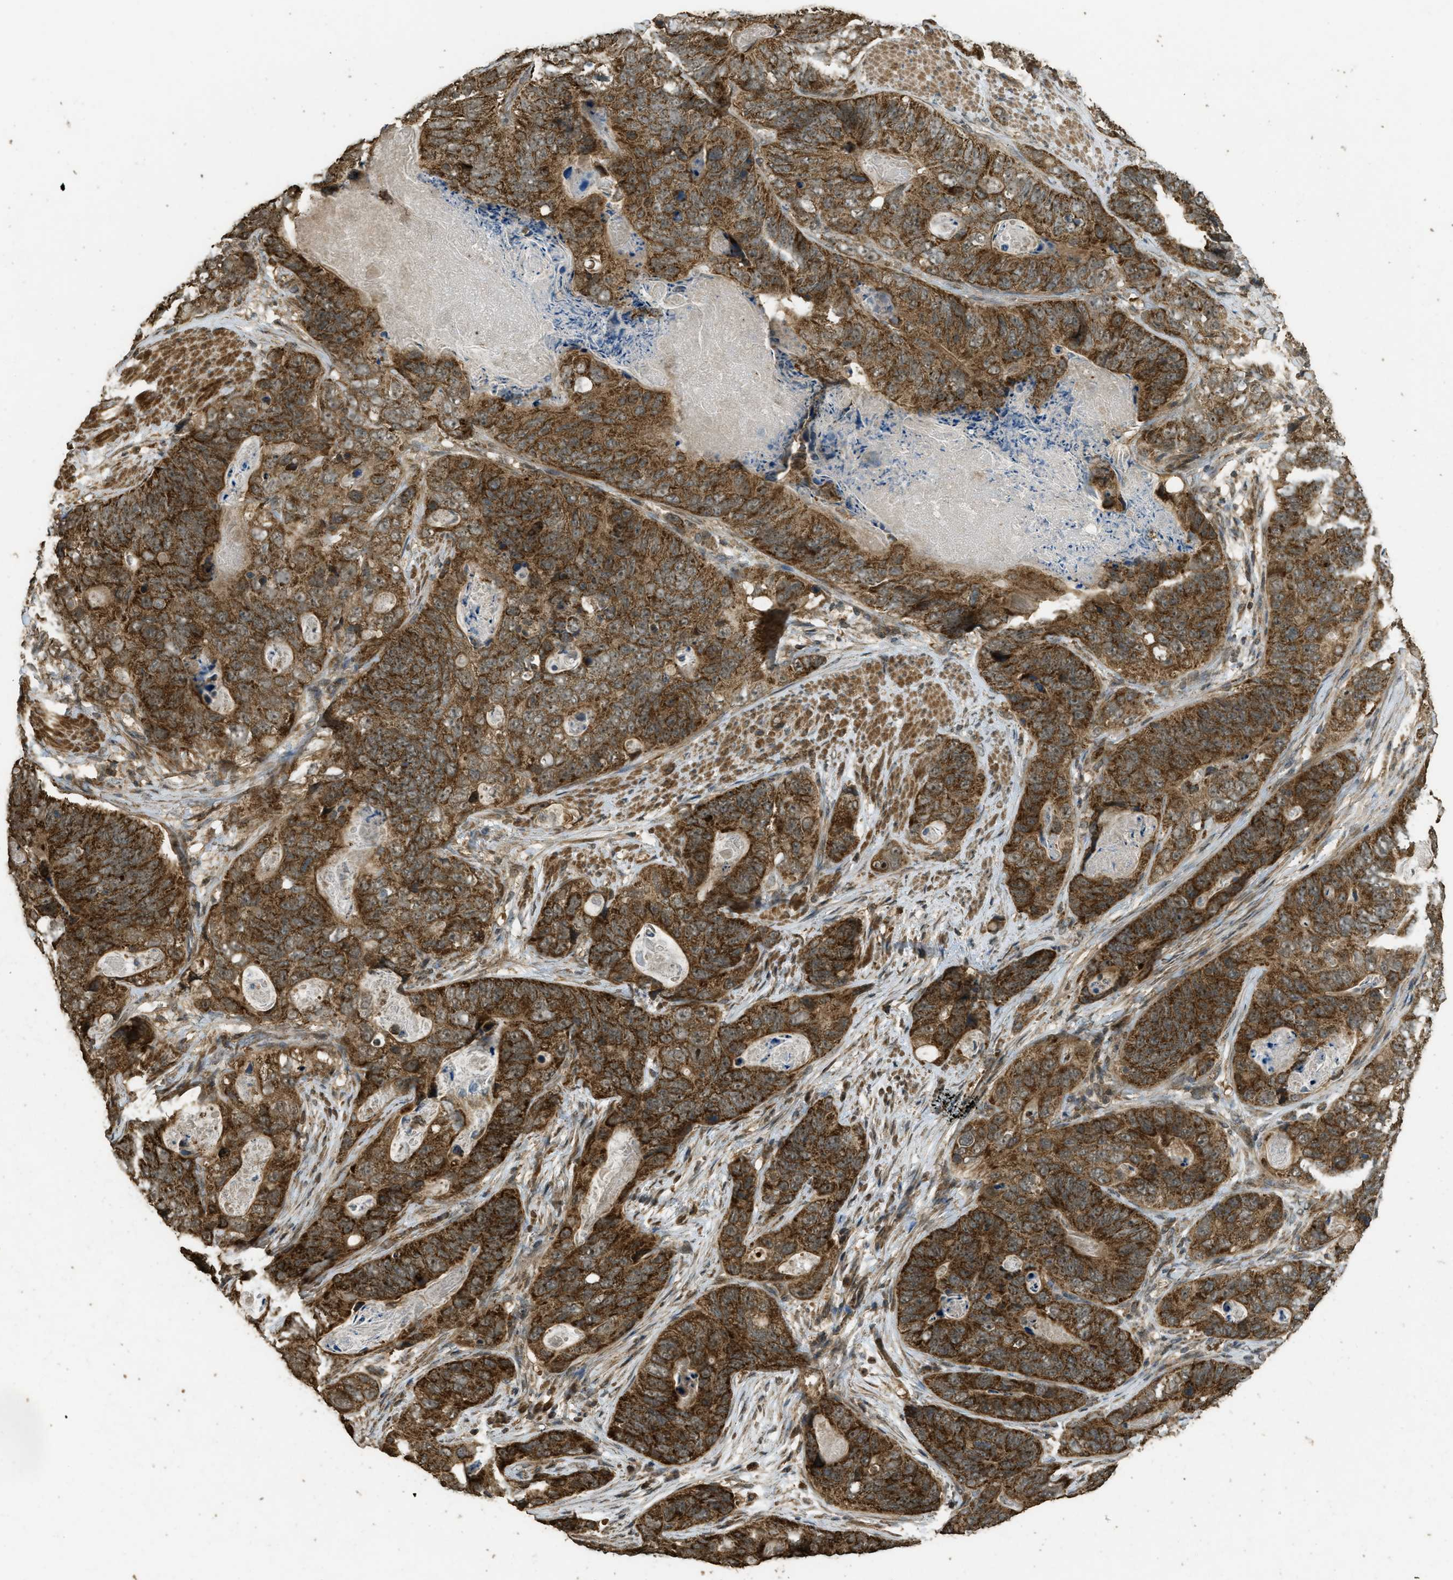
{"staining": {"intensity": "strong", "quantity": ">75%", "location": "cytoplasmic/membranous"}, "tissue": "stomach cancer", "cell_type": "Tumor cells", "image_type": "cancer", "snomed": [{"axis": "morphology", "description": "Adenocarcinoma, NOS"}, {"axis": "topography", "description": "Stomach"}], "caption": "Immunohistochemistry (IHC) image of neoplastic tissue: stomach cancer (adenocarcinoma) stained using immunohistochemistry reveals high levels of strong protein expression localized specifically in the cytoplasmic/membranous of tumor cells, appearing as a cytoplasmic/membranous brown color.", "gene": "CTPS1", "patient": {"sex": "female", "age": 89}}